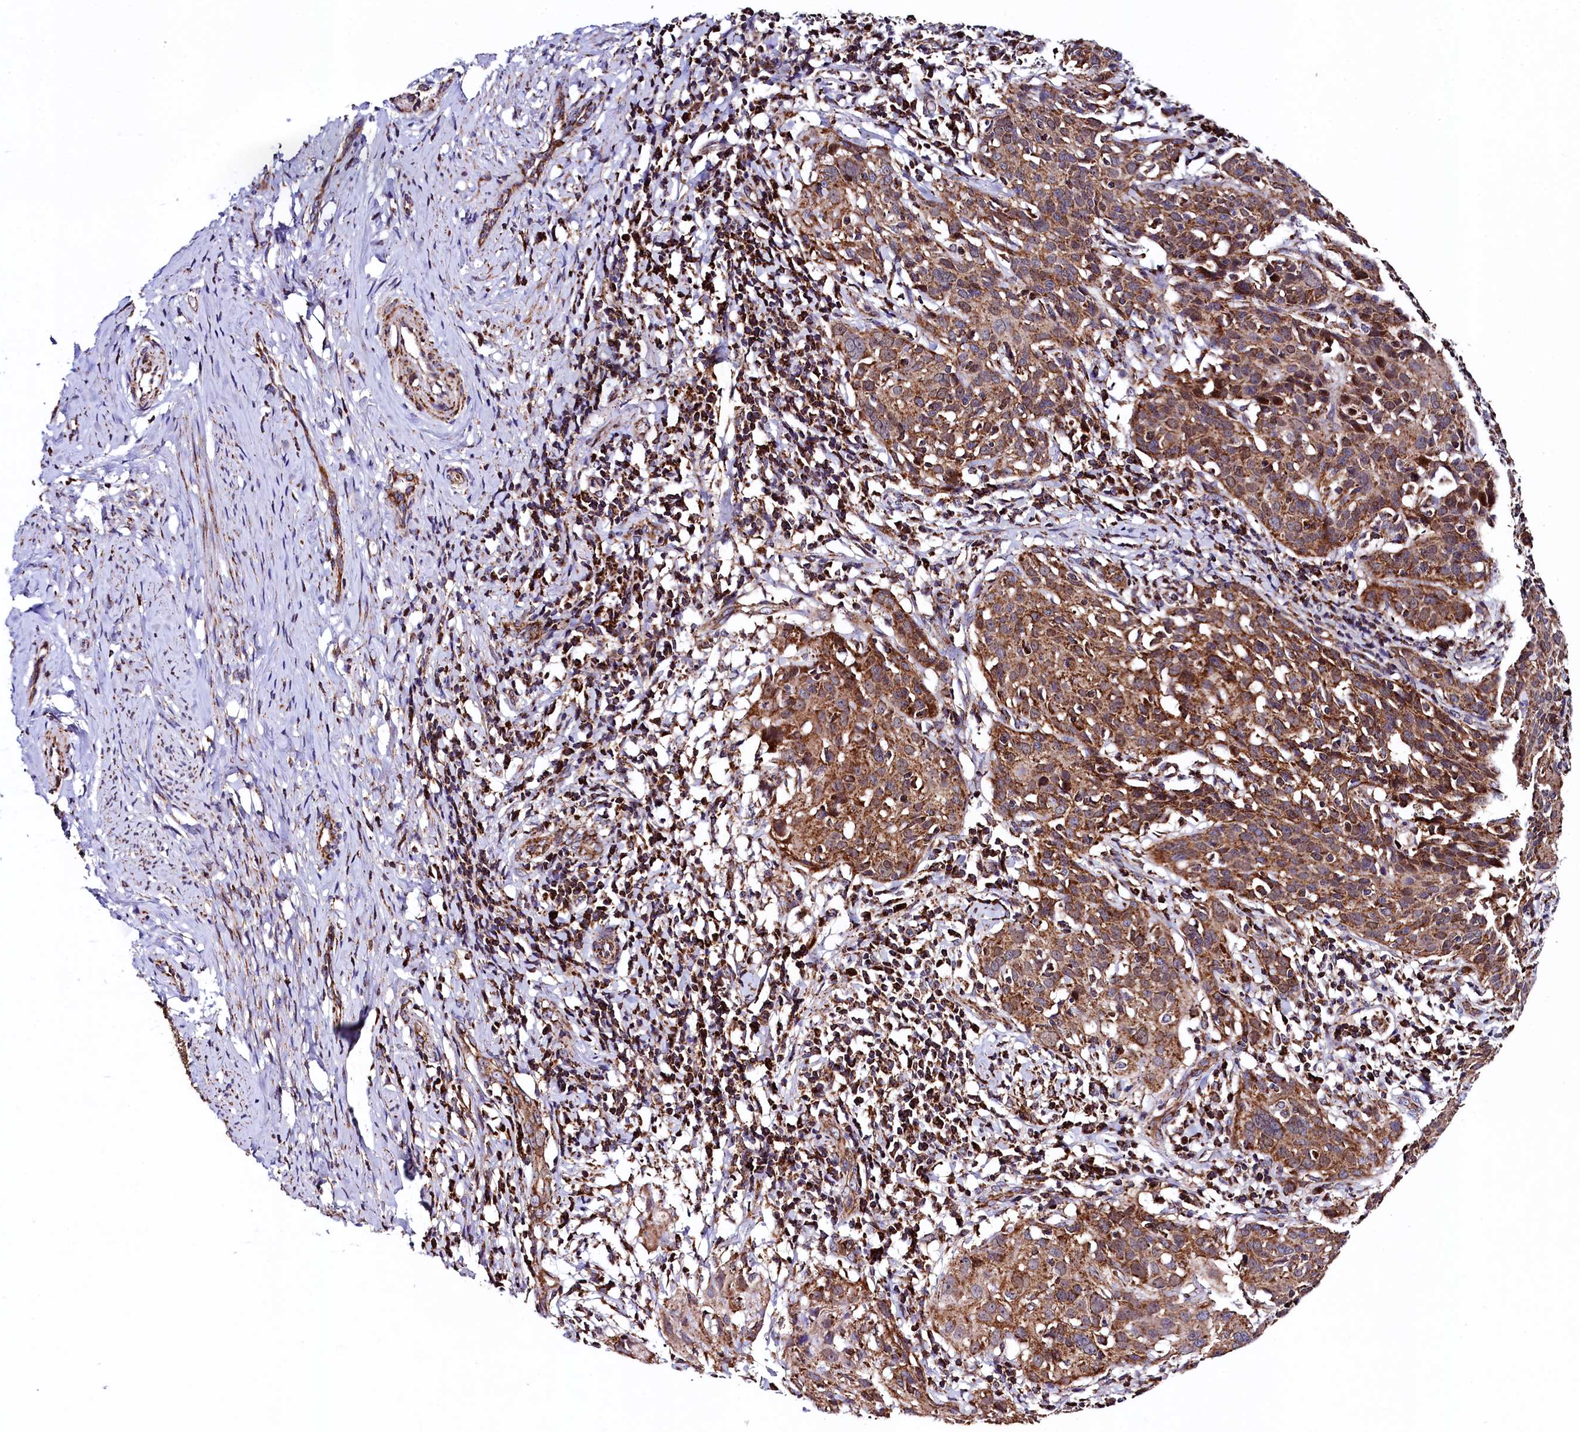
{"staining": {"intensity": "strong", "quantity": ">75%", "location": "cytoplasmic/membranous"}, "tissue": "cervical cancer", "cell_type": "Tumor cells", "image_type": "cancer", "snomed": [{"axis": "morphology", "description": "Squamous cell carcinoma, NOS"}, {"axis": "topography", "description": "Cervix"}], "caption": "An IHC image of tumor tissue is shown. Protein staining in brown labels strong cytoplasmic/membranous positivity in cervical cancer (squamous cell carcinoma) within tumor cells.", "gene": "CLYBL", "patient": {"sex": "female", "age": 50}}